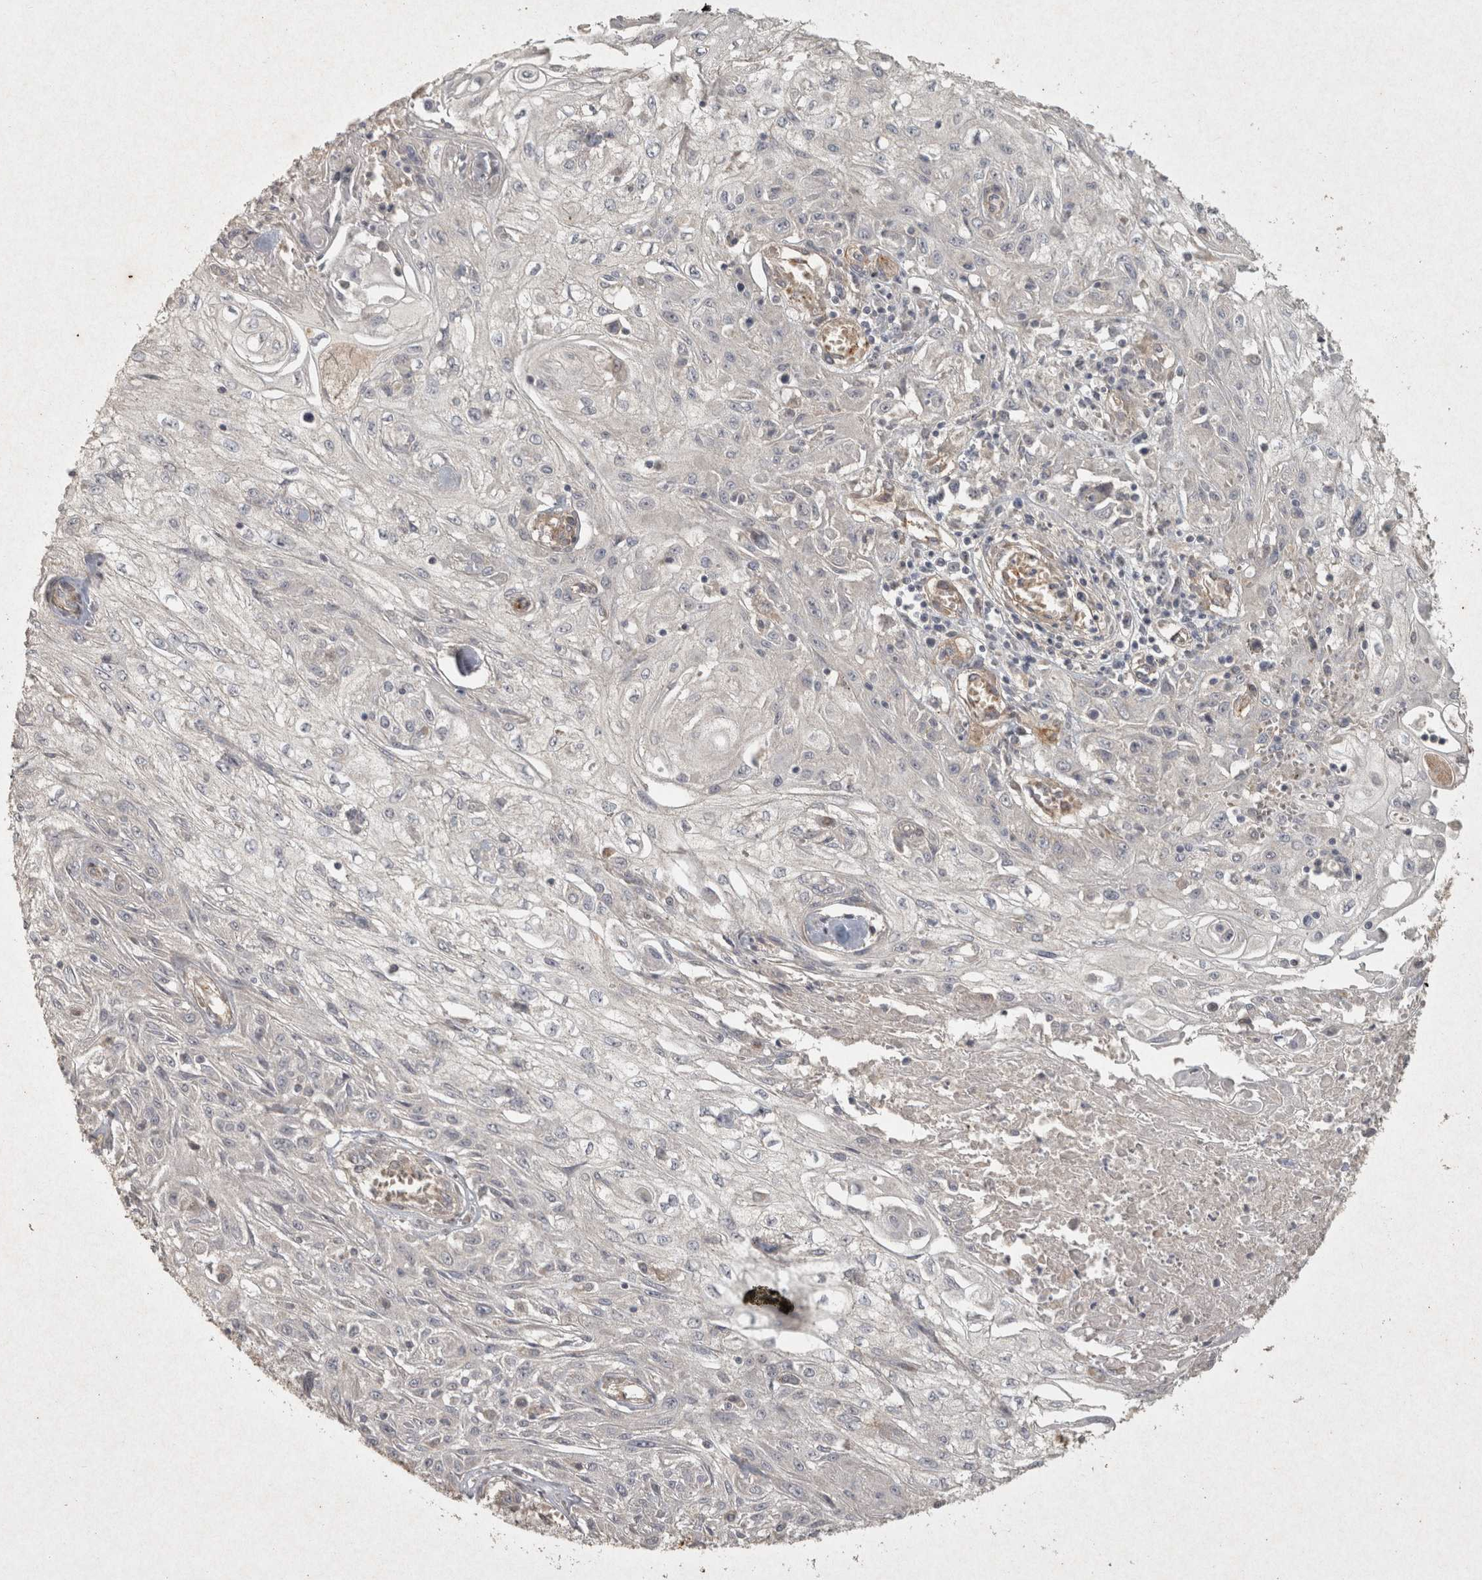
{"staining": {"intensity": "negative", "quantity": "none", "location": "none"}, "tissue": "skin cancer", "cell_type": "Tumor cells", "image_type": "cancer", "snomed": [{"axis": "morphology", "description": "Squamous cell carcinoma, NOS"}, {"axis": "morphology", "description": "Squamous cell carcinoma, metastatic, NOS"}, {"axis": "topography", "description": "Skin"}, {"axis": "topography", "description": "Lymph node"}], "caption": "Skin cancer (metastatic squamous cell carcinoma) was stained to show a protein in brown. There is no significant positivity in tumor cells. Brightfield microscopy of immunohistochemistry stained with DAB (3,3'-diaminobenzidine) (brown) and hematoxylin (blue), captured at high magnification.", "gene": "OSTN", "patient": {"sex": "male", "age": 75}}